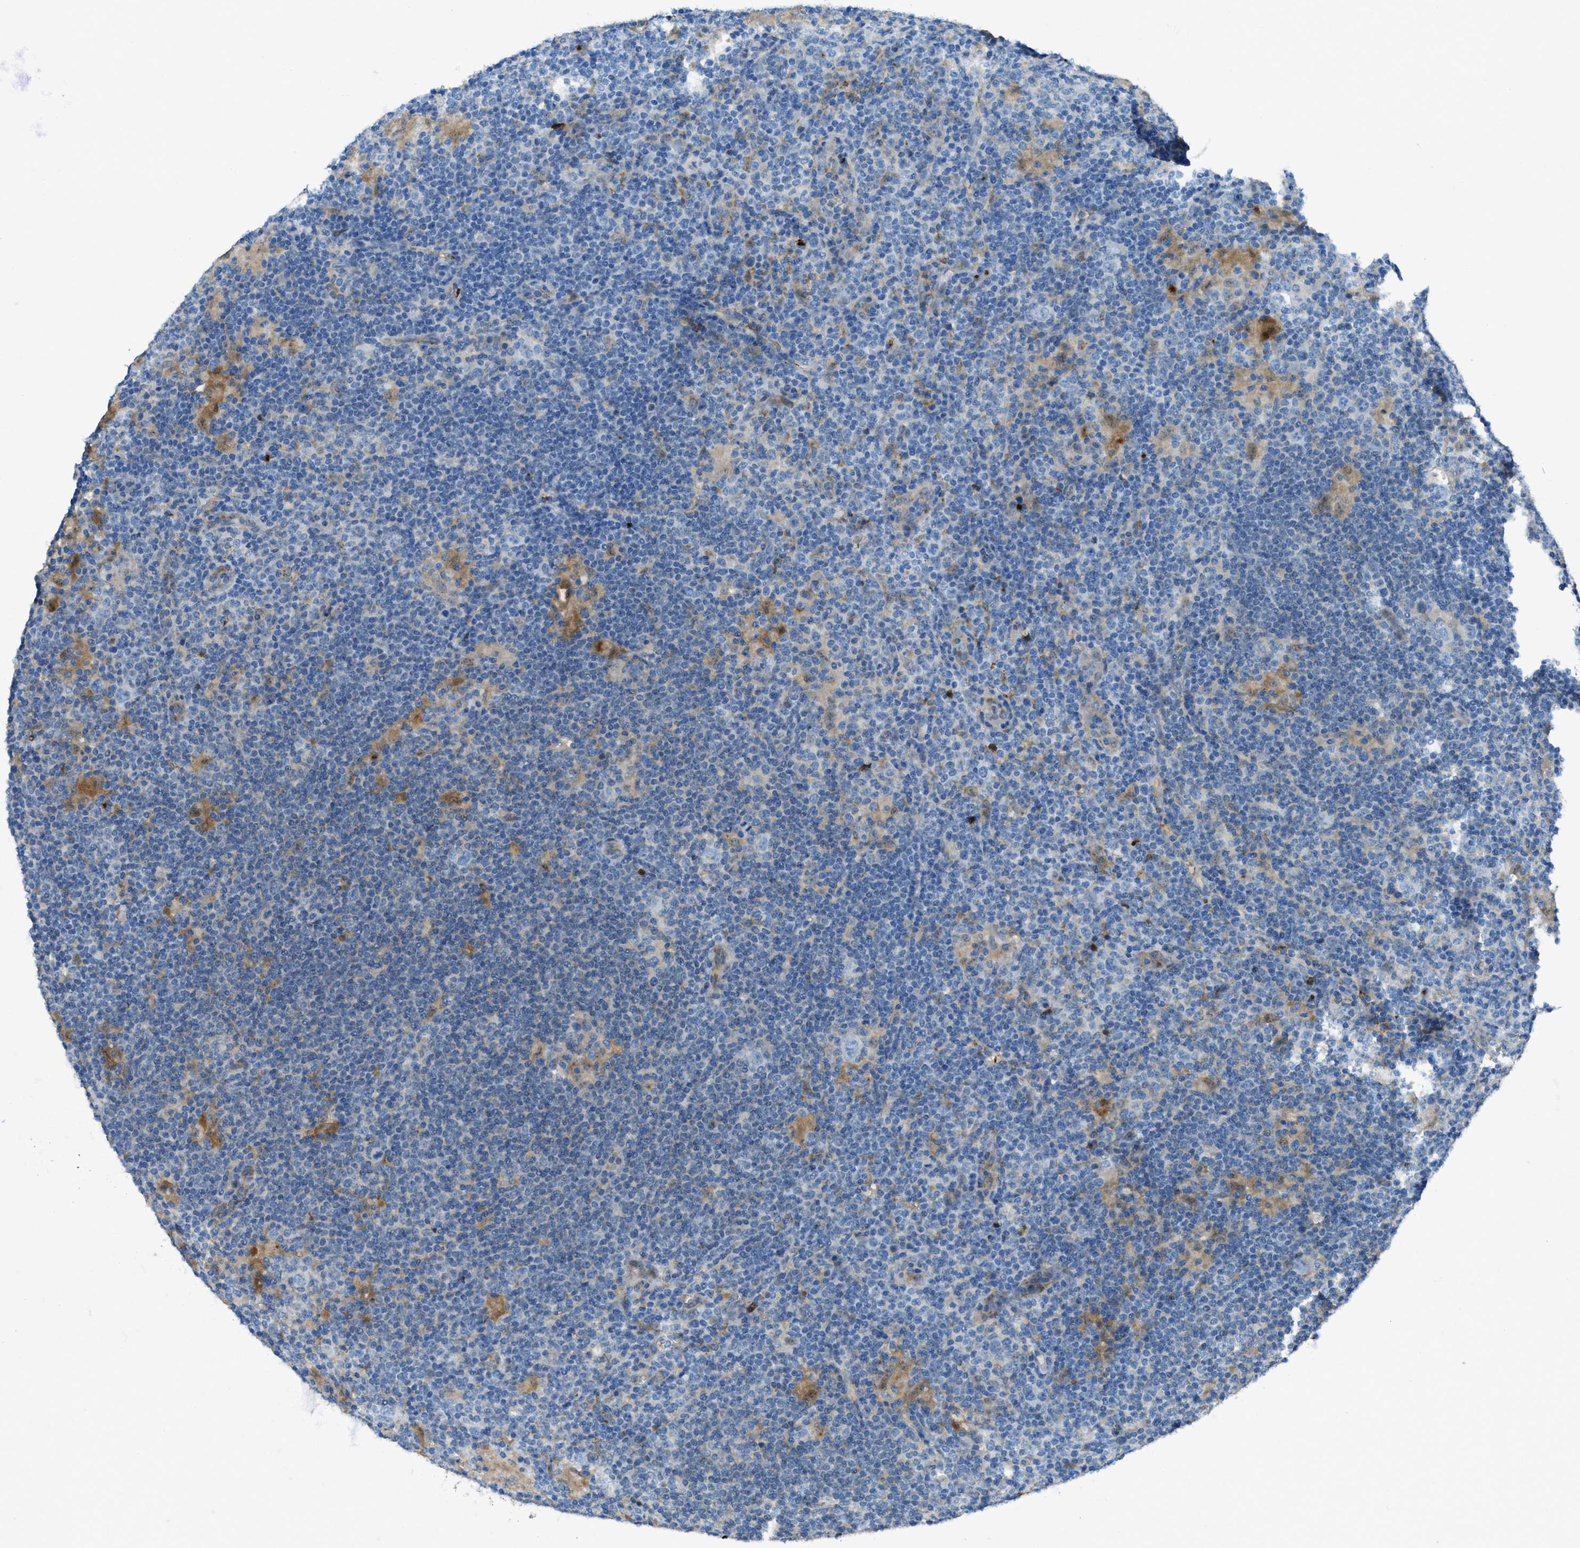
{"staining": {"intensity": "weak", "quantity": "<25%", "location": "cytoplasmic/membranous"}, "tissue": "lymphoma", "cell_type": "Tumor cells", "image_type": "cancer", "snomed": [{"axis": "morphology", "description": "Hodgkin's disease, NOS"}, {"axis": "topography", "description": "Lymph node"}], "caption": "IHC micrograph of neoplastic tissue: lymphoma stained with DAB (3,3'-diaminobenzidine) shows no significant protein staining in tumor cells.", "gene": "TRIM59", "patient": {"sex": "female", "age": 57}}